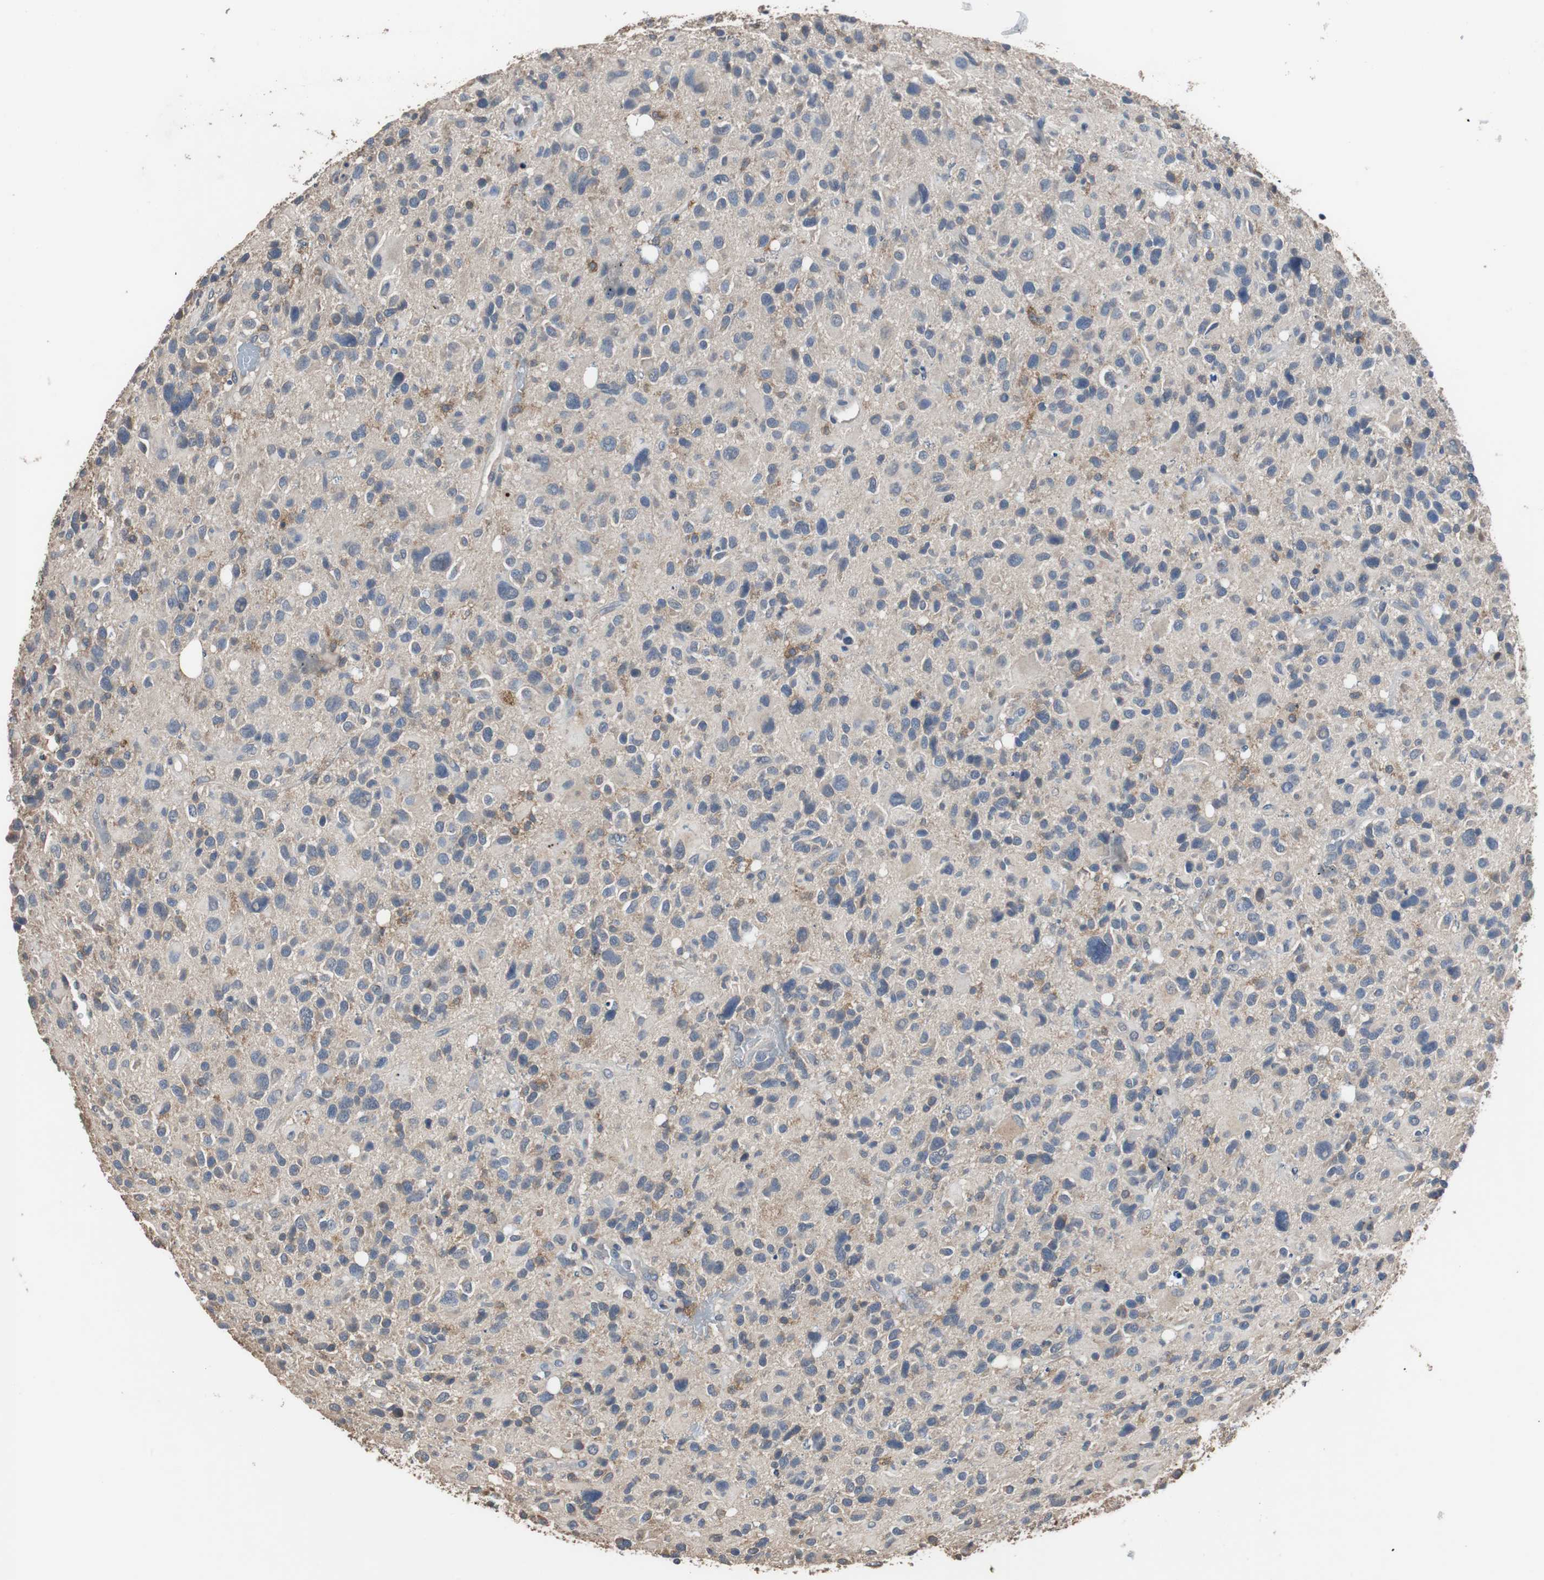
{"staining": {"intensity": "weak", "quantity": "<25%", "location": "cytoplasmic/membranous"}, "tissue": "glioma", "cell_type": "Tumor cells", "image_type": "cancer", "snomed": [{"axis": "morphology", "description": "Glioma, malignant, High grade"}, {"axis": "topography", "description": "Brain"}], "caption": "Tumor cells are negative for brown protein staining in malignant glioma (high-grade).", "gene": "SCIMP", "patient": {"sex": "male", "age": 48}}